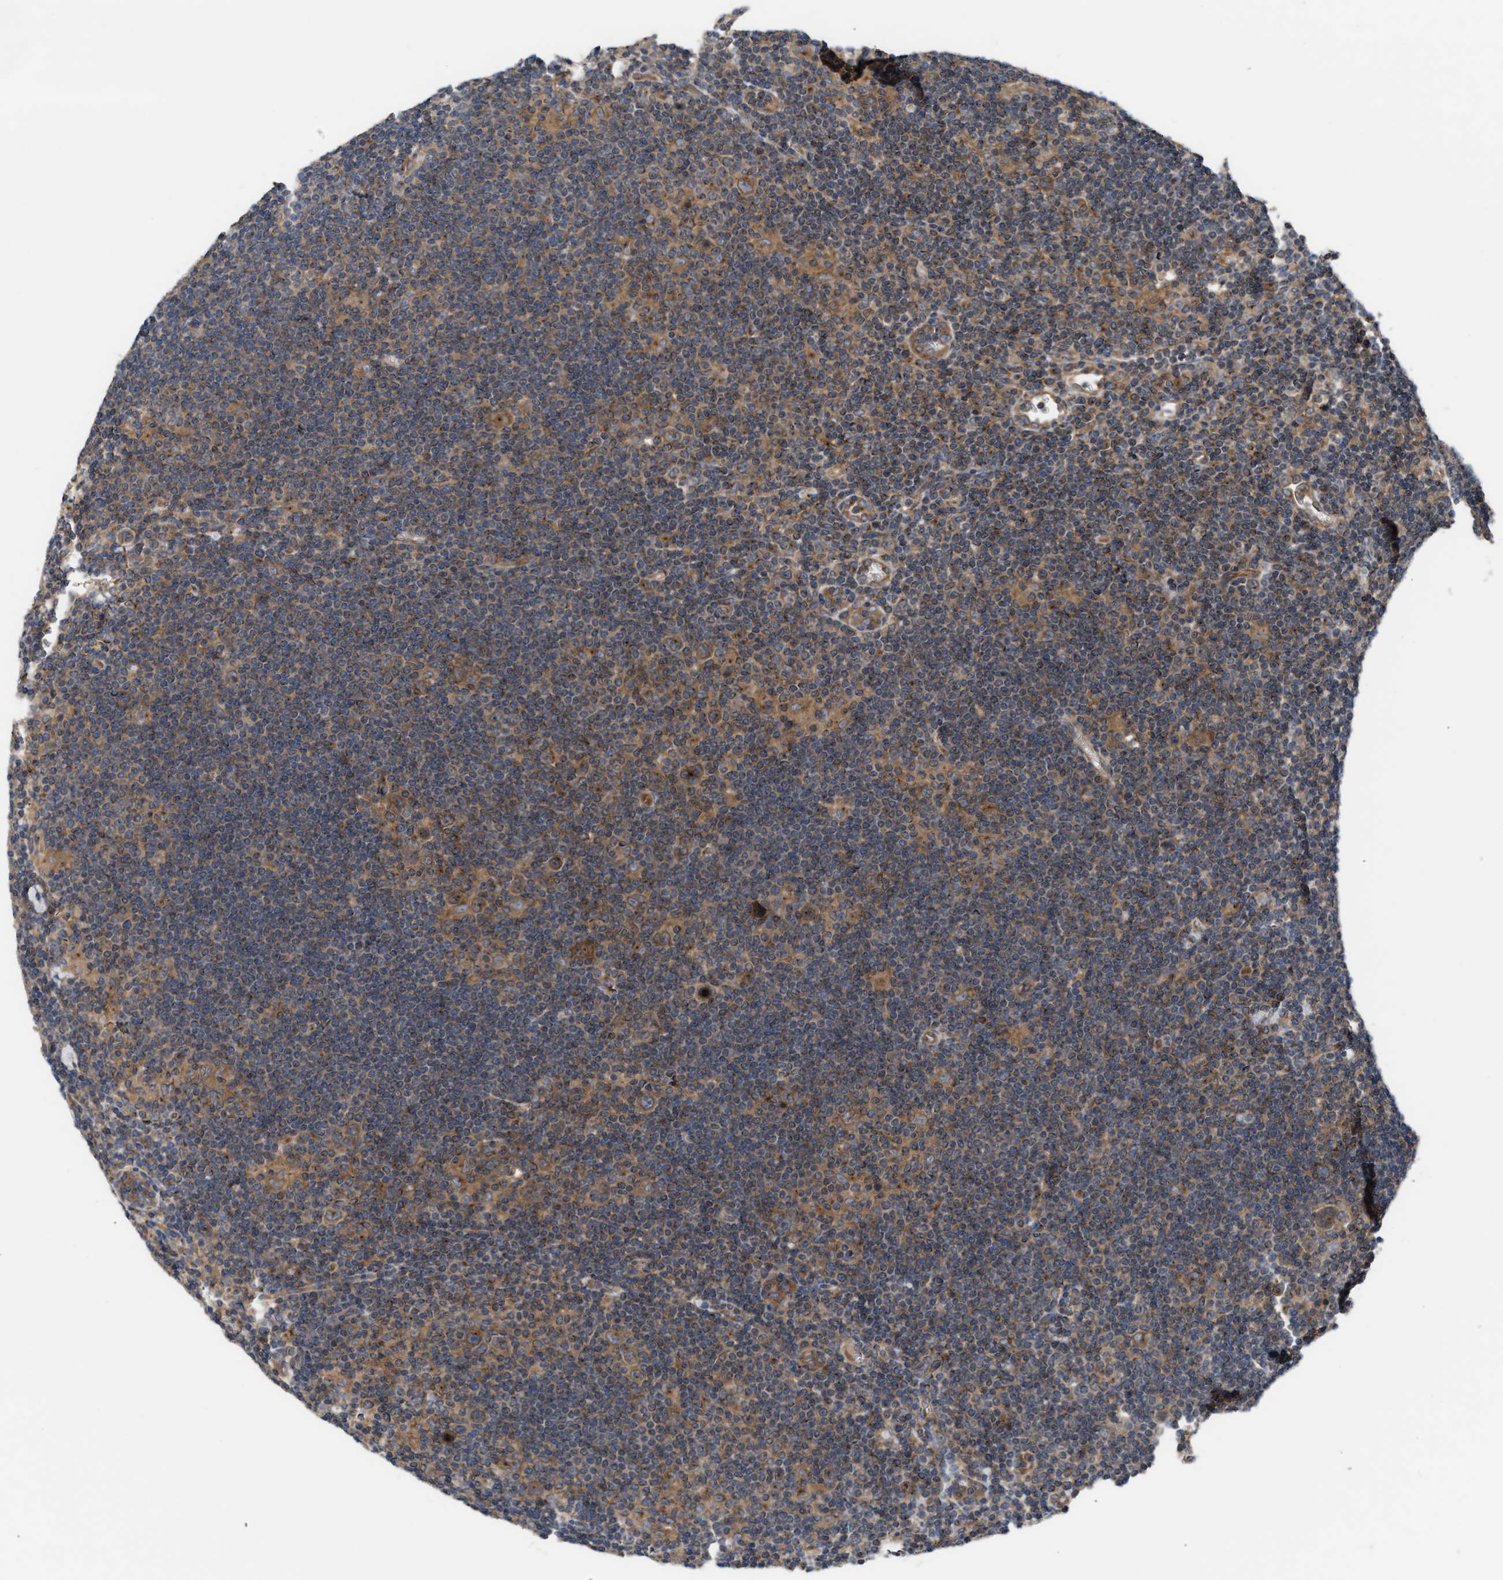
{"staining": {"intensity": "moderate", "quantity": ">75%", "location": "cytoplasmic/membranous"}, "tissue": "lymphoma", "cell_type": "Tumor cells", "image_type": "cancer", "snomed": [{"axis": "morphology", "description": "Hodgkin's disease, NOS"}, {"axis": "topography", "description": "Lymph node"}], "caption": "Hodgkin's disease tissue shows moderate cytoplasmic/membranous staining in about >75% of tumor cells (Brightfield microscopy of DAB IHC at high magnification).", "gene": "LAPTM4B", "patient": {"sex": "female", "age": 57}}